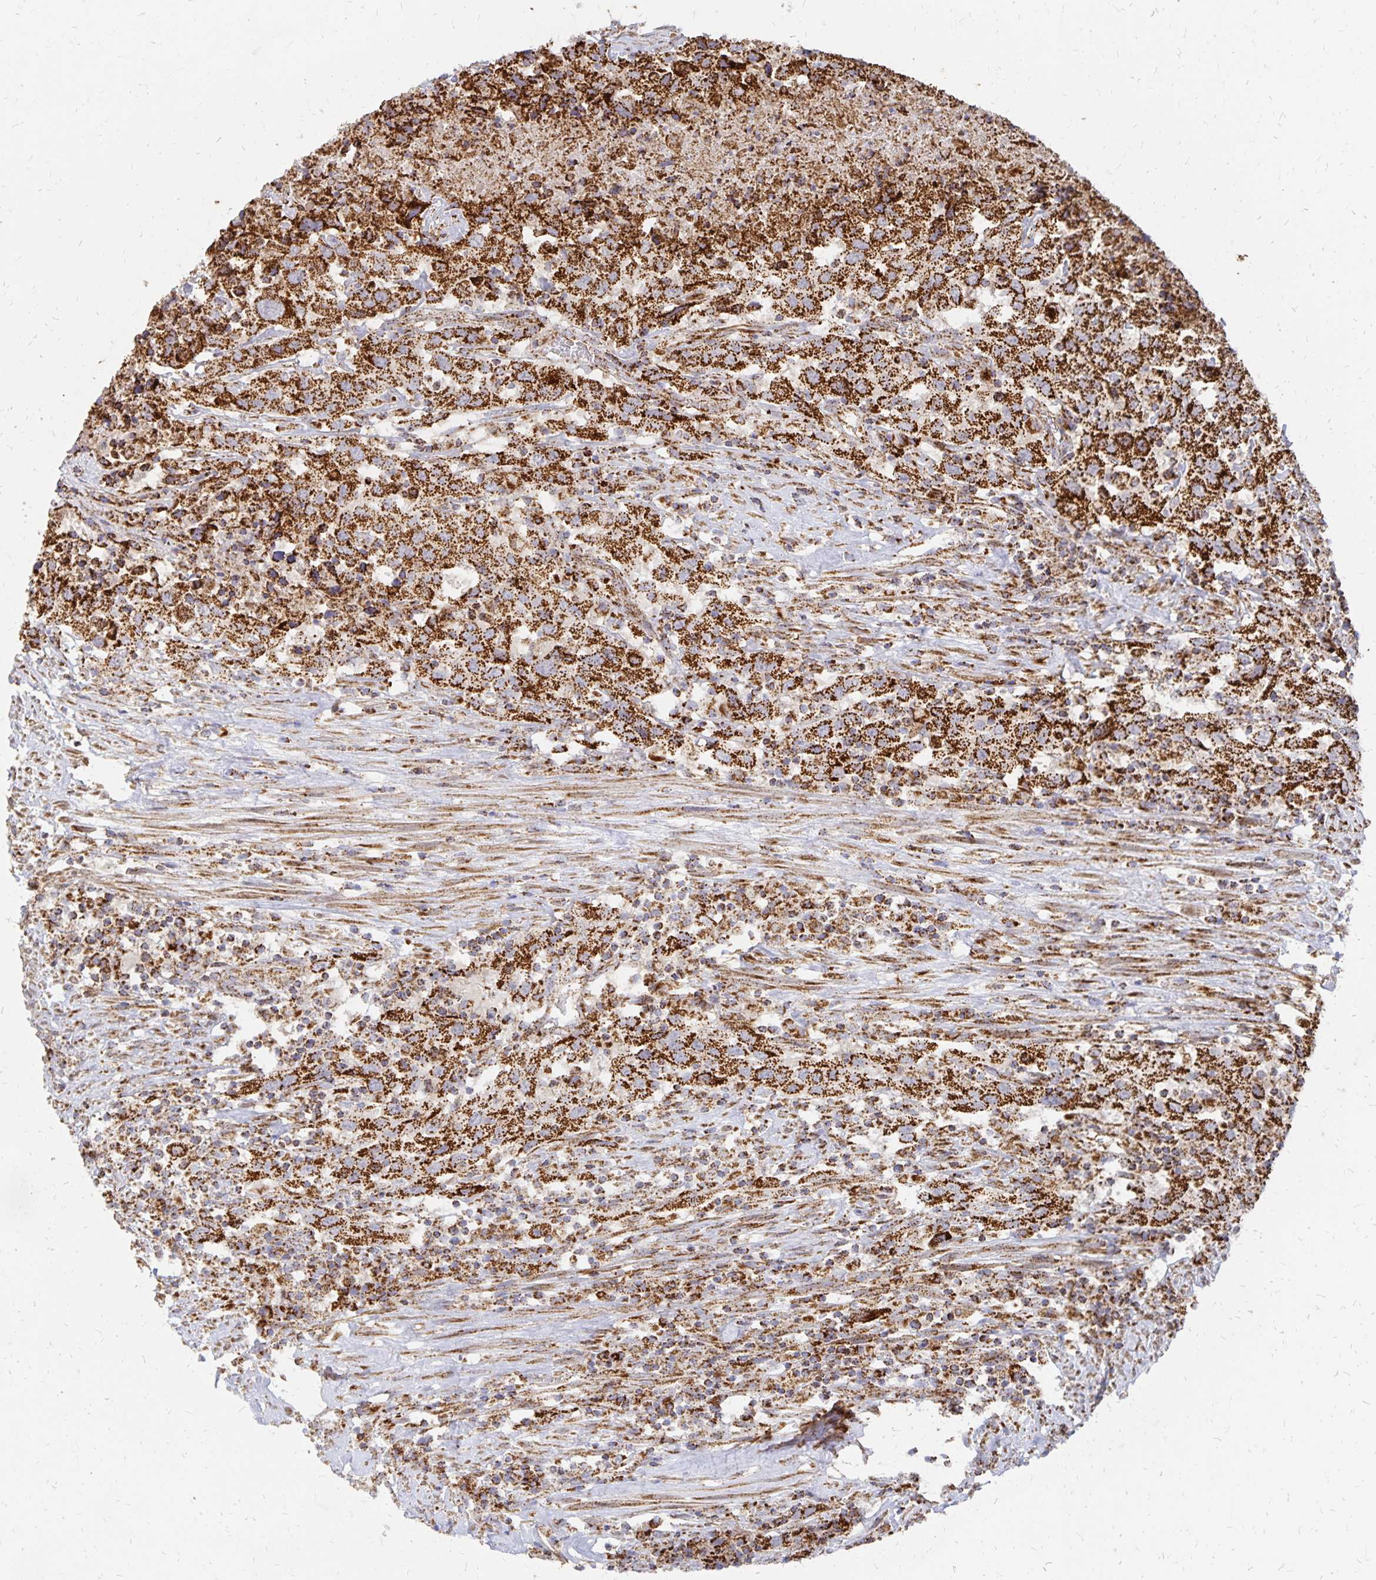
{"staining": {"intensity": "strong", "quantity": ">75%", "location": "cytoplasmic/membranous"}, "tissue": "urothelial cancer", "cell_type": "Tumor cells", "image_type": "cancer", "snomed": [{"axis": "morphology", "description": "Urothelial carcinoma, High grade"}, {"axis": "topography", "description": "Urinary bladder"}], "caption": "High-grade urothelial carcinoma stained with a brown dye displays strong cytoplasmic/membranous positive expression in about >75% of tumor cells.", "gene": "STOML2", "patient": {"sex": "male", "age": 61}}